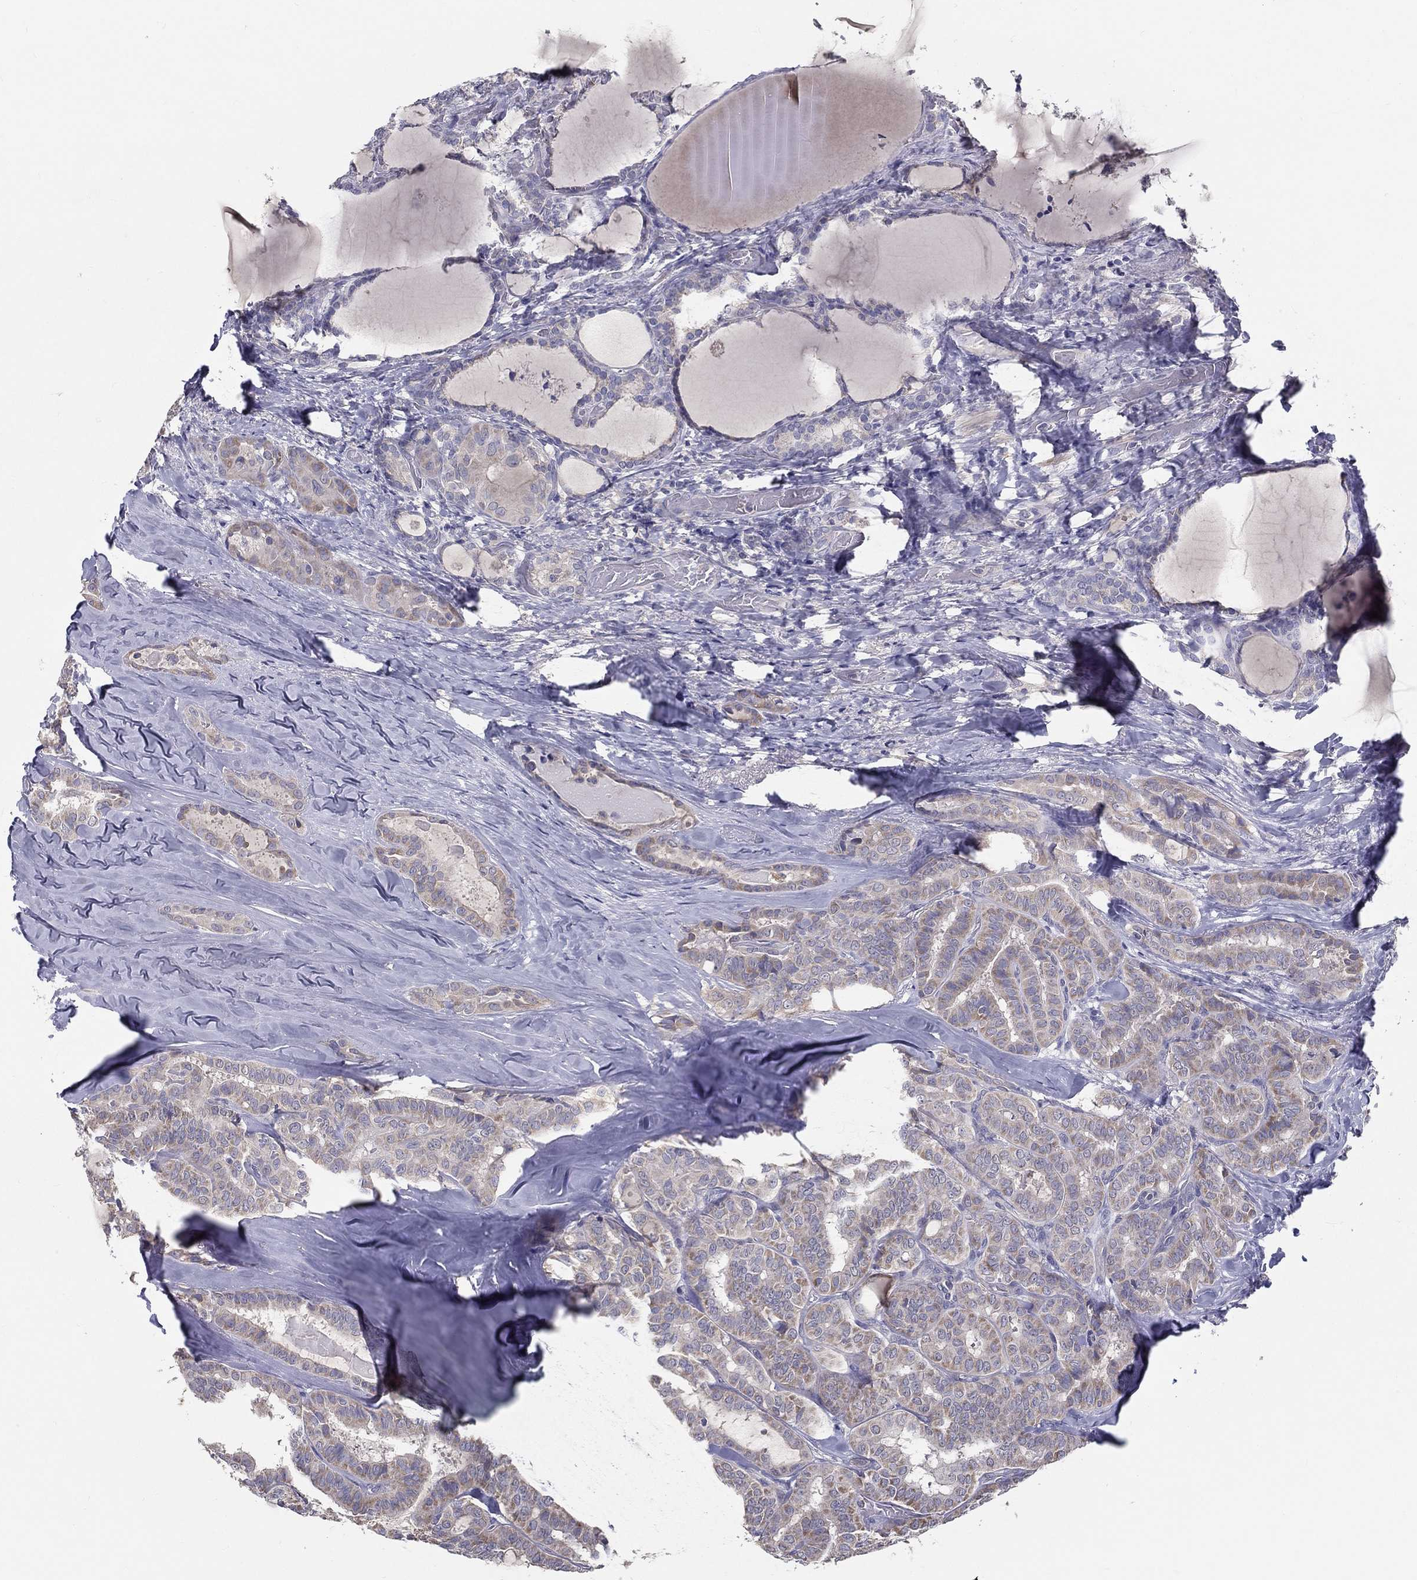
{"staining": {"intensity": "moderate", "quantity": "<25%", "location": "cytoplasmic/membranous"}, "tissue": "thyroid cancer", "cell_type": "Tumor cells", "image_type": "cancer", "snomed": [{"axis": "morphology", "description": "Papillary adenocarcinoma, NOS"}, {"axis": "topography", "description": "Thyroid gland"}], "caption": "Human thyroid papillary adenocarcinoma stained with a brown dye exhibits moderate cytoplasmic/membranous positive staining in about <25% of tumor cells.", "gene": "PCSK1", "patient": {"sex": "female", "age": 39}}